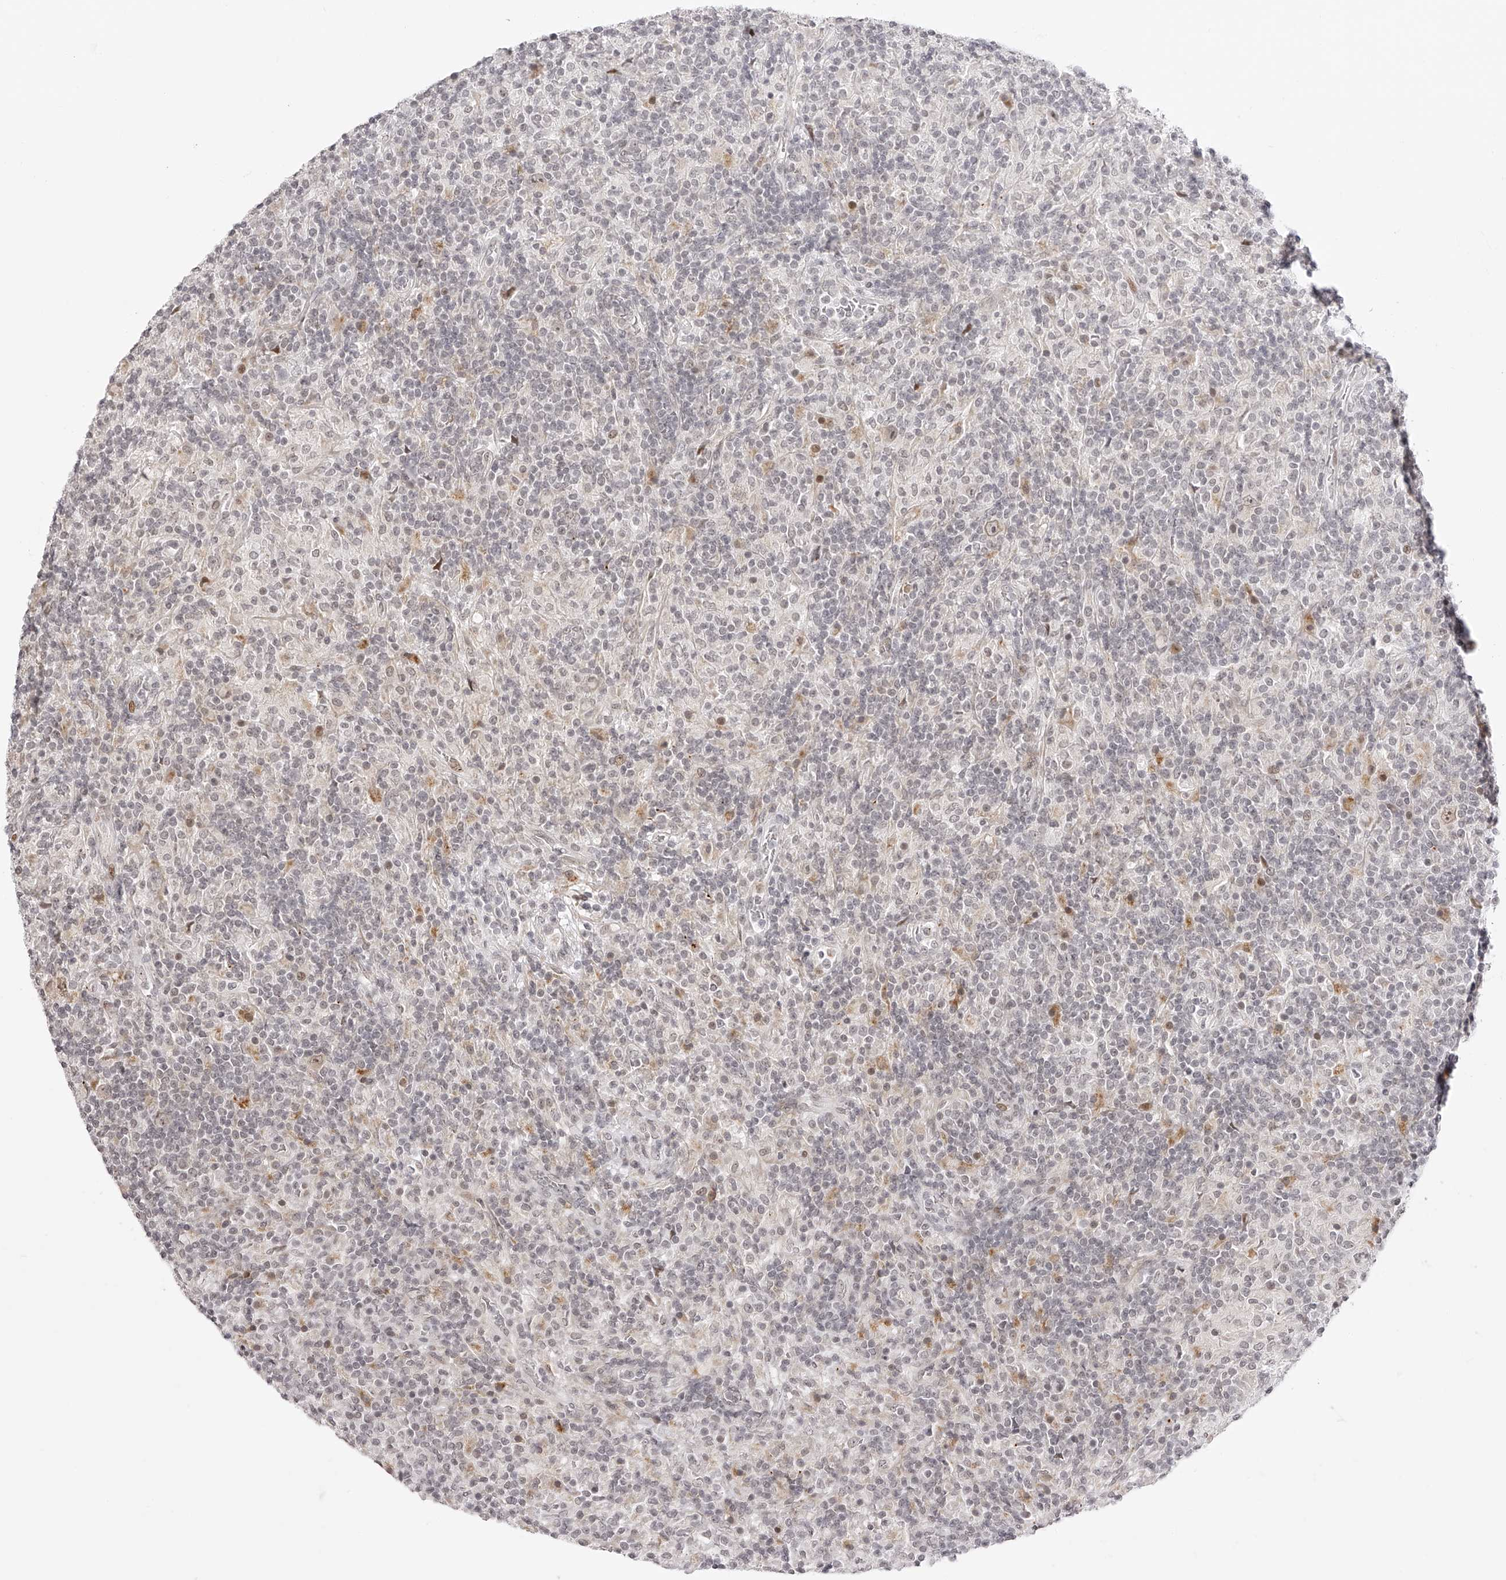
{"staining": {"intensity": "negative", "quantity": "none", "location": "none"}, "tissue": "lymphoma", "cell_type": "Tumor cells", "image_type": "cancer", "snomed": [{"axis": "morphology", "description": "Hodgkin's disease, NOS"}, {"axis": "topography", "description": "Lymph node"}], "caption": "The histopathology image displays no significant expression in tumor cells of Hodgkin's disease.", "gene": "PLEKHG1", "patient": {"sex": "male", "age": 70}}